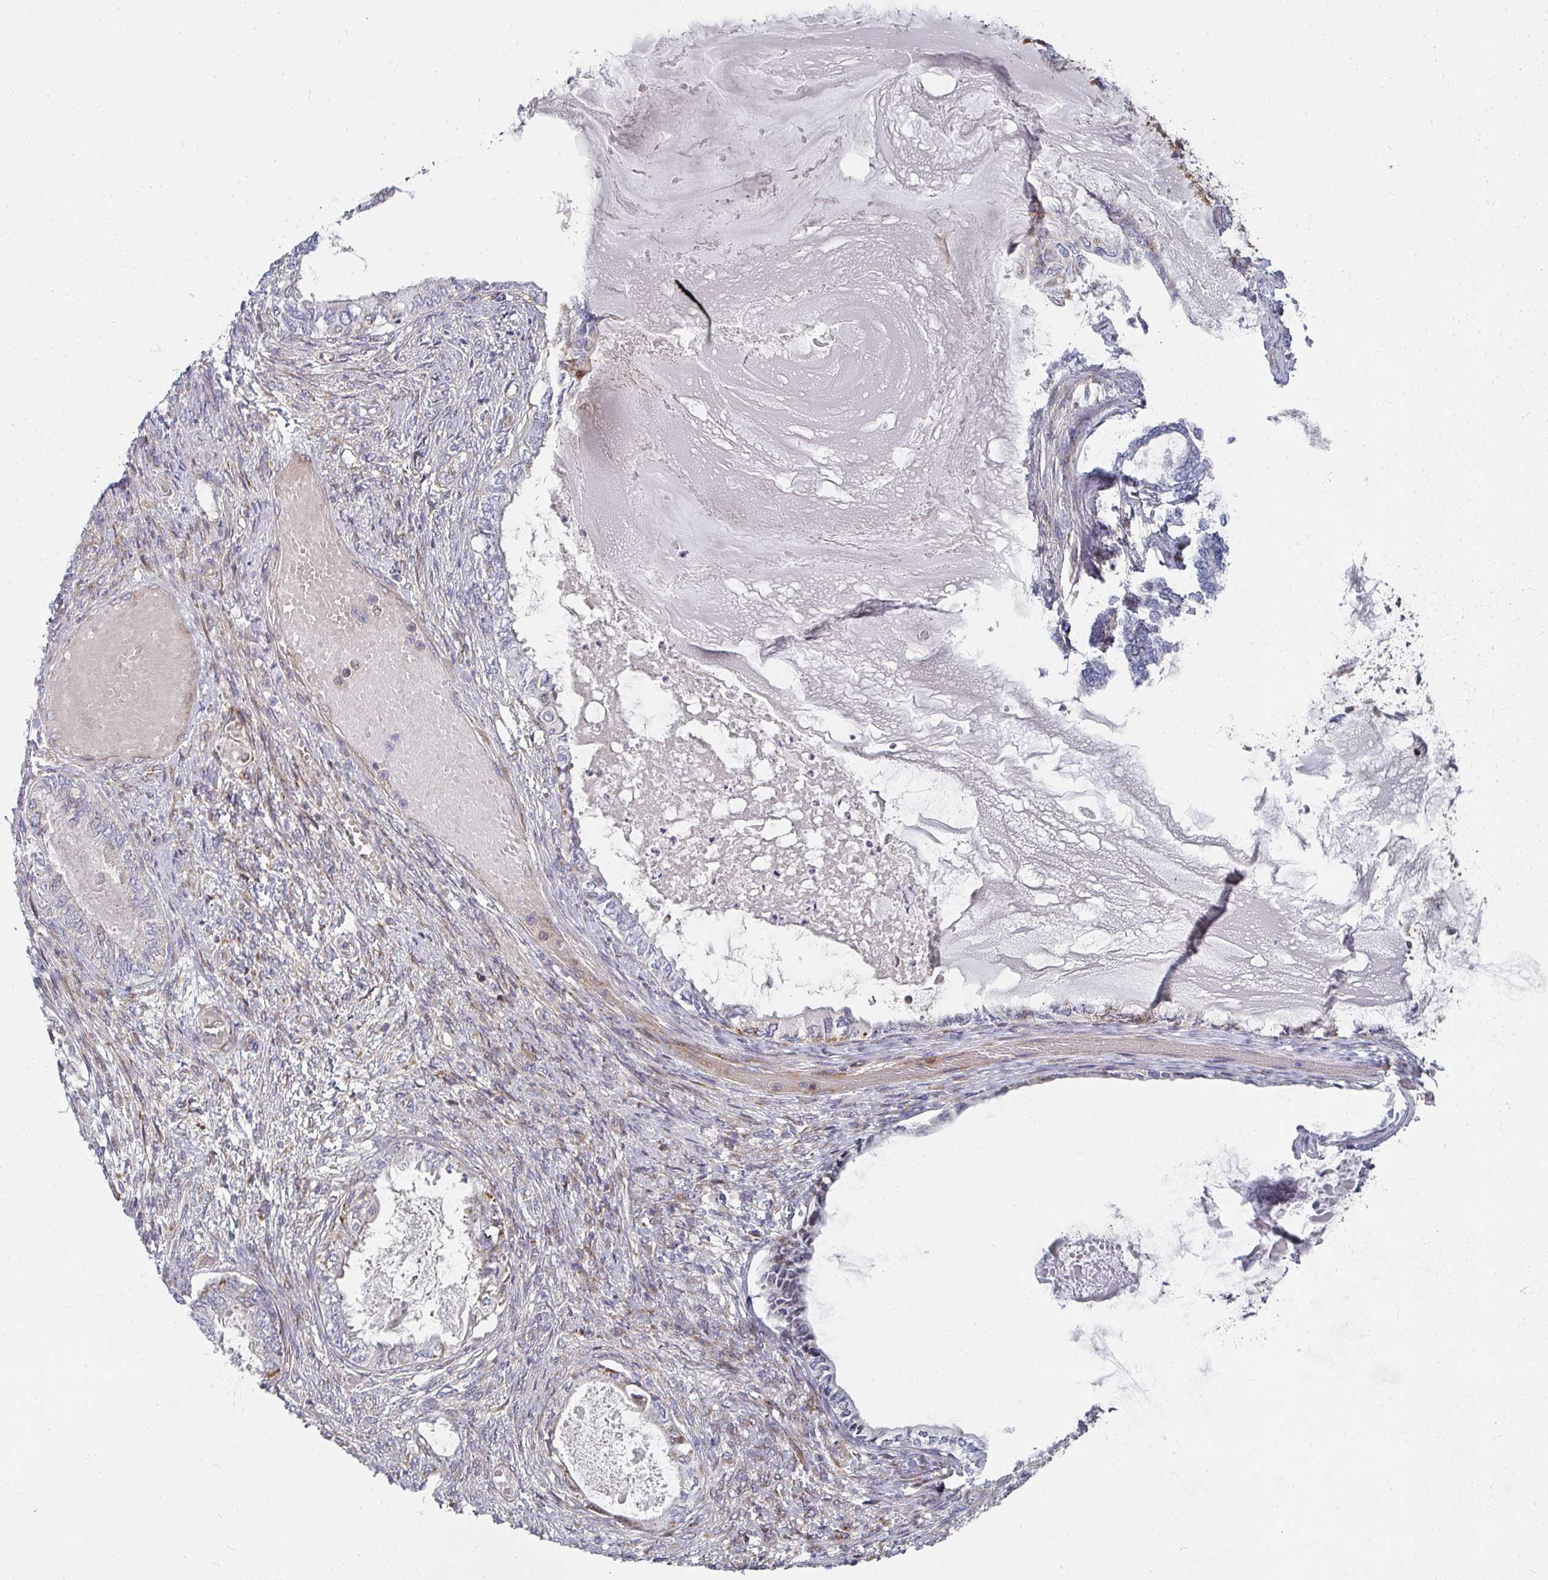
{"staining": {"intensity": "moderate", "quantity": "<25%", "location": "cytoplasmic/membranous"}, "tissue": "ovarian cancer", "cell_type": "Tumor cells", "image_type": "cancer", "snomed": [{"axis": "morphology", "description": "Carcinoma, endometroid"}, {"axis": "topography", "description": "Ovary"}], "caption": "Immunohistochemical staining of human ovarian endometroid carcinoma demonstrates low levels of moderate cytoplasmic/membranous staining in approximately <25% of tumor cells.", "gene": "RHEBL1", "patient": {"sex": "female", "age": 70}}